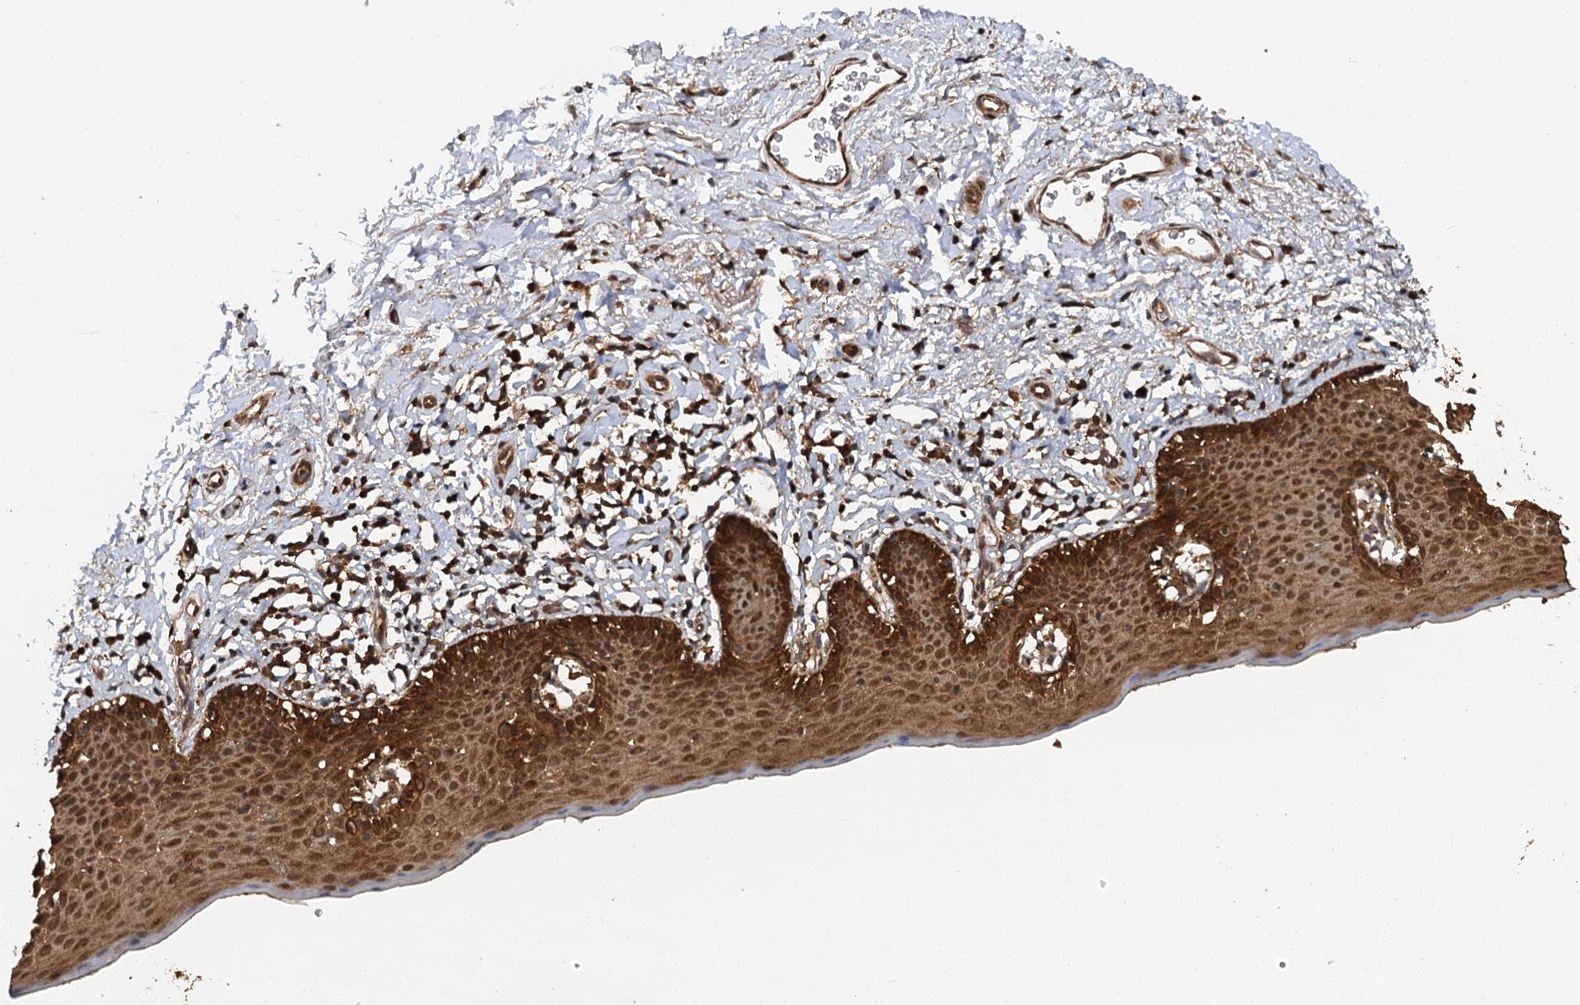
{"staining": {"intensity": "strong", "quantity": ">75%", "location": "cytoplasmic/membranous,nuclear"}, "tissue": "skin", "cell_type": "Epidermal cells", "image_type": "normal", "snomed": [{"axis": "morphology", "description": "Normal tissue, NOS"}, {"axis": "topography", "description": "Vulva"}], "caption": "Protein staining of normal skin displays strong cytoplasmic/membranous,nuclear positivity in about >75% of epidermal cells. The staining was performed using DAB (3,3'-diaminobenzidine), with brown indicating positive protein expression. Nuclei are stained blue with hematoxylin.", "gene": "STUB1", "patient": {"sex": "female", "age": 66}}